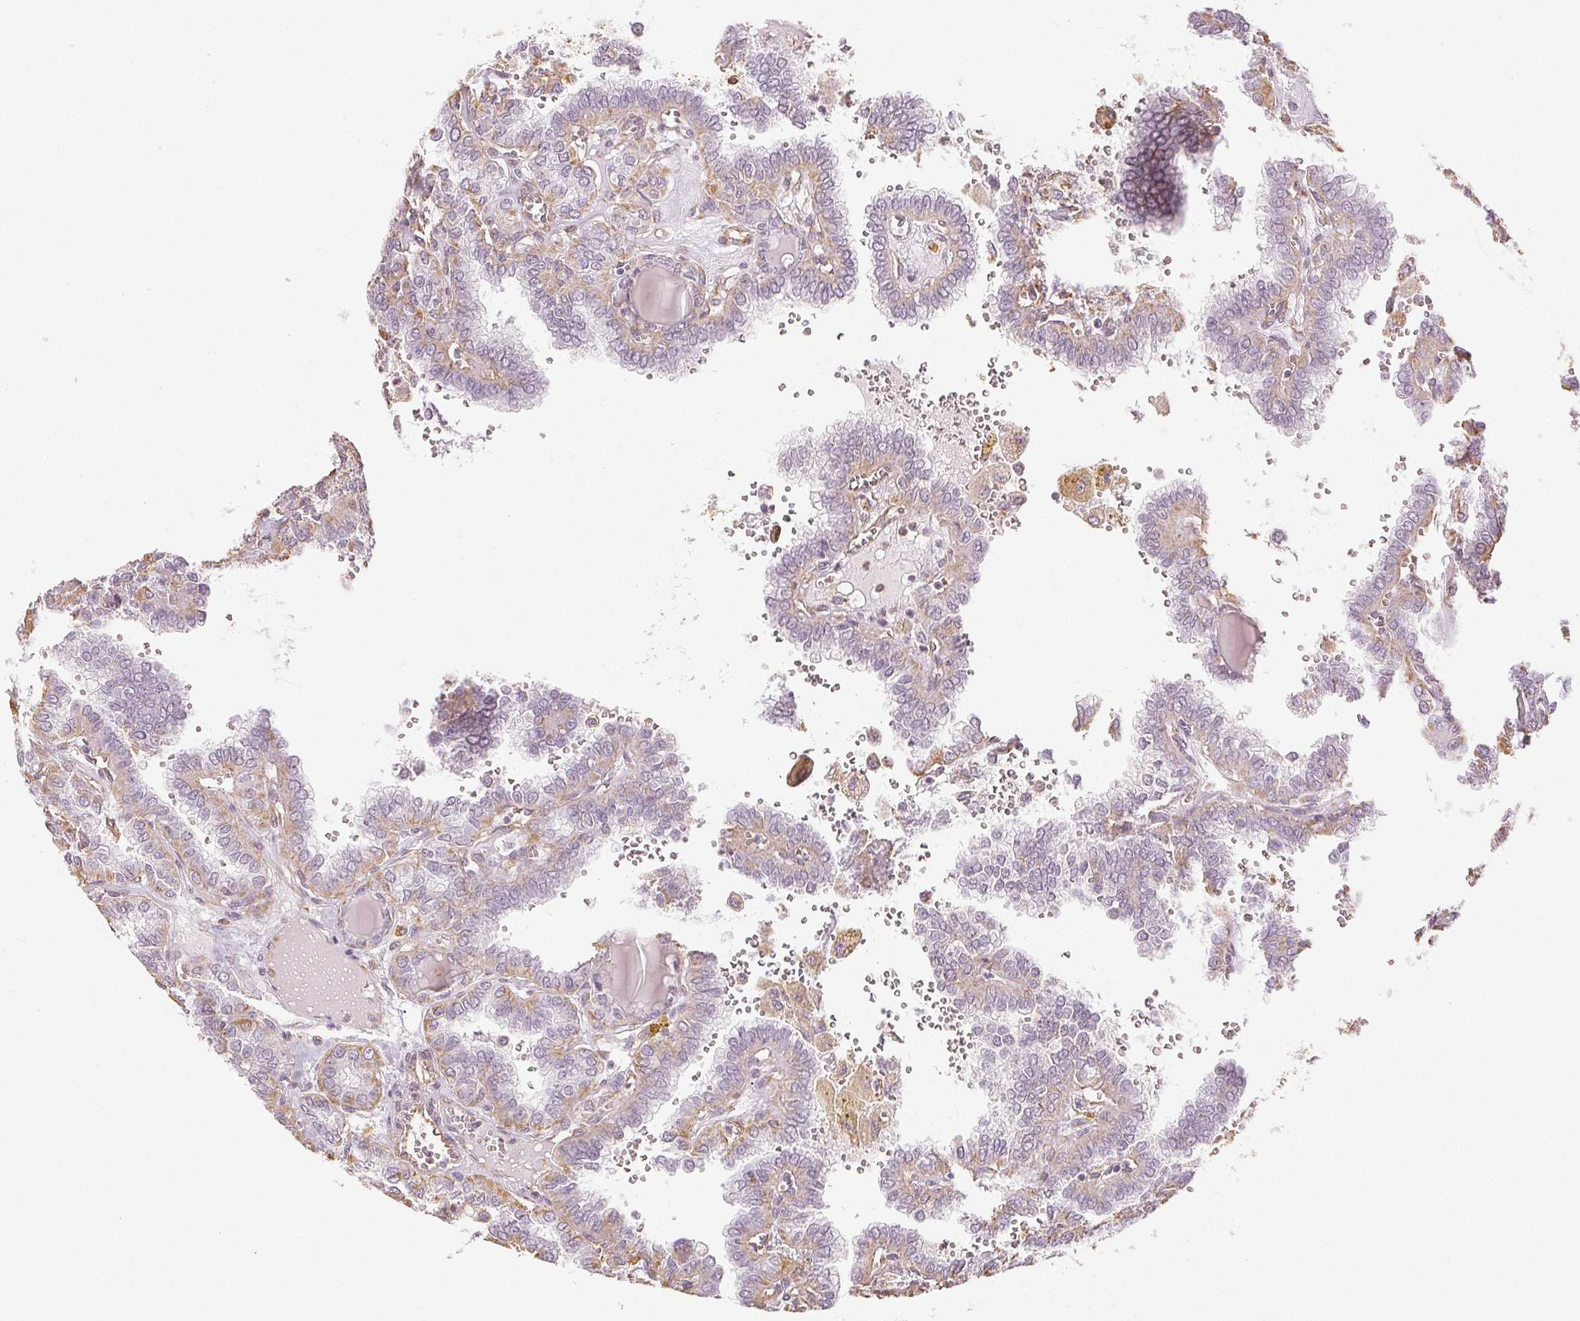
{"staining": {"intensity": "weak", "quantity": "<25%", "location": "cytoplasmic/membranous"}, "tissue": "thyroid cancer", "cell_type": "Tumor cells", "image_type": "cancer", "snomed": [{"axis": "morphology", "description": "Papillary adenocarcinoma, NOS"}, {"axis": "topography", "description": "Thyroid gland"}], "caption": "DAB (3,3'-diaminobenzidine) immunohistochemical staining of human thyroid papillary adenocarcinoma shows no significant staining in tumor cells.", "gene": "COL7A1", "patient": {"sex": "female", "age": 41}}